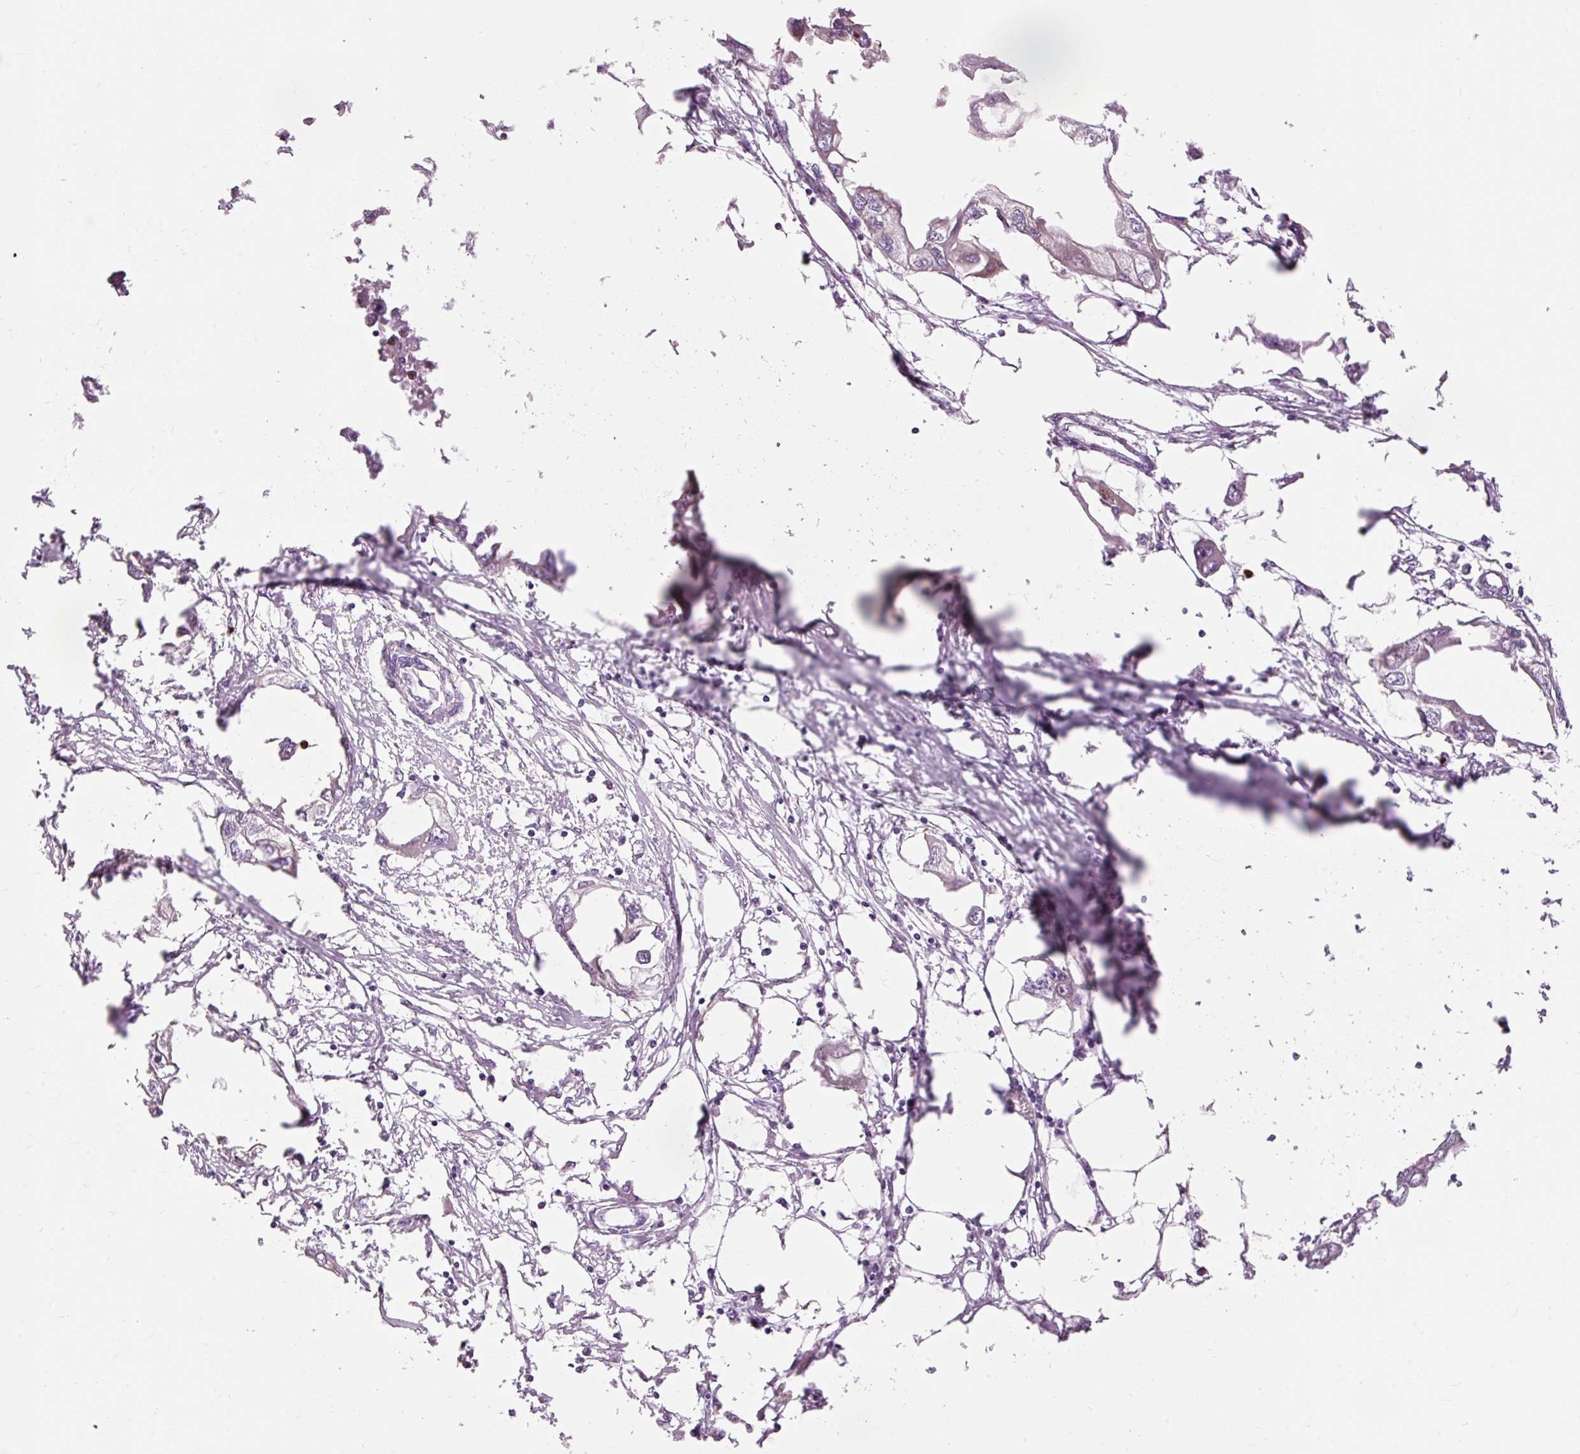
{"staining": {"intensity": "negative", "quantity": "none", "location": "none"}, "tissue": "endometrial cancer", "cell_type": "Tumor cells", "image_type": "cancer", "snomed": [{"axis": "morphology", "description": "Adenocarcinoma, NOS"}, {"axis": "morphology", "description": "Adenocarcinoma, metastatic, NOS"}, {"axis": "topography", "description": "Adipose tissue"}, {"axis": "topography", "description": "Endometrium"}], "caption": "Image shows no protein staining in tumor cells of endometrial adenocarcinoma tissue. Brightfield microscopy of immunohistochemistry stained with DAB (3,3'-diaminobenzidine) (brown) and hematoxylin (blue), captured at high magnification.", "gene": "PRDX5", "patient": {"sex": "female", "age": 67}}